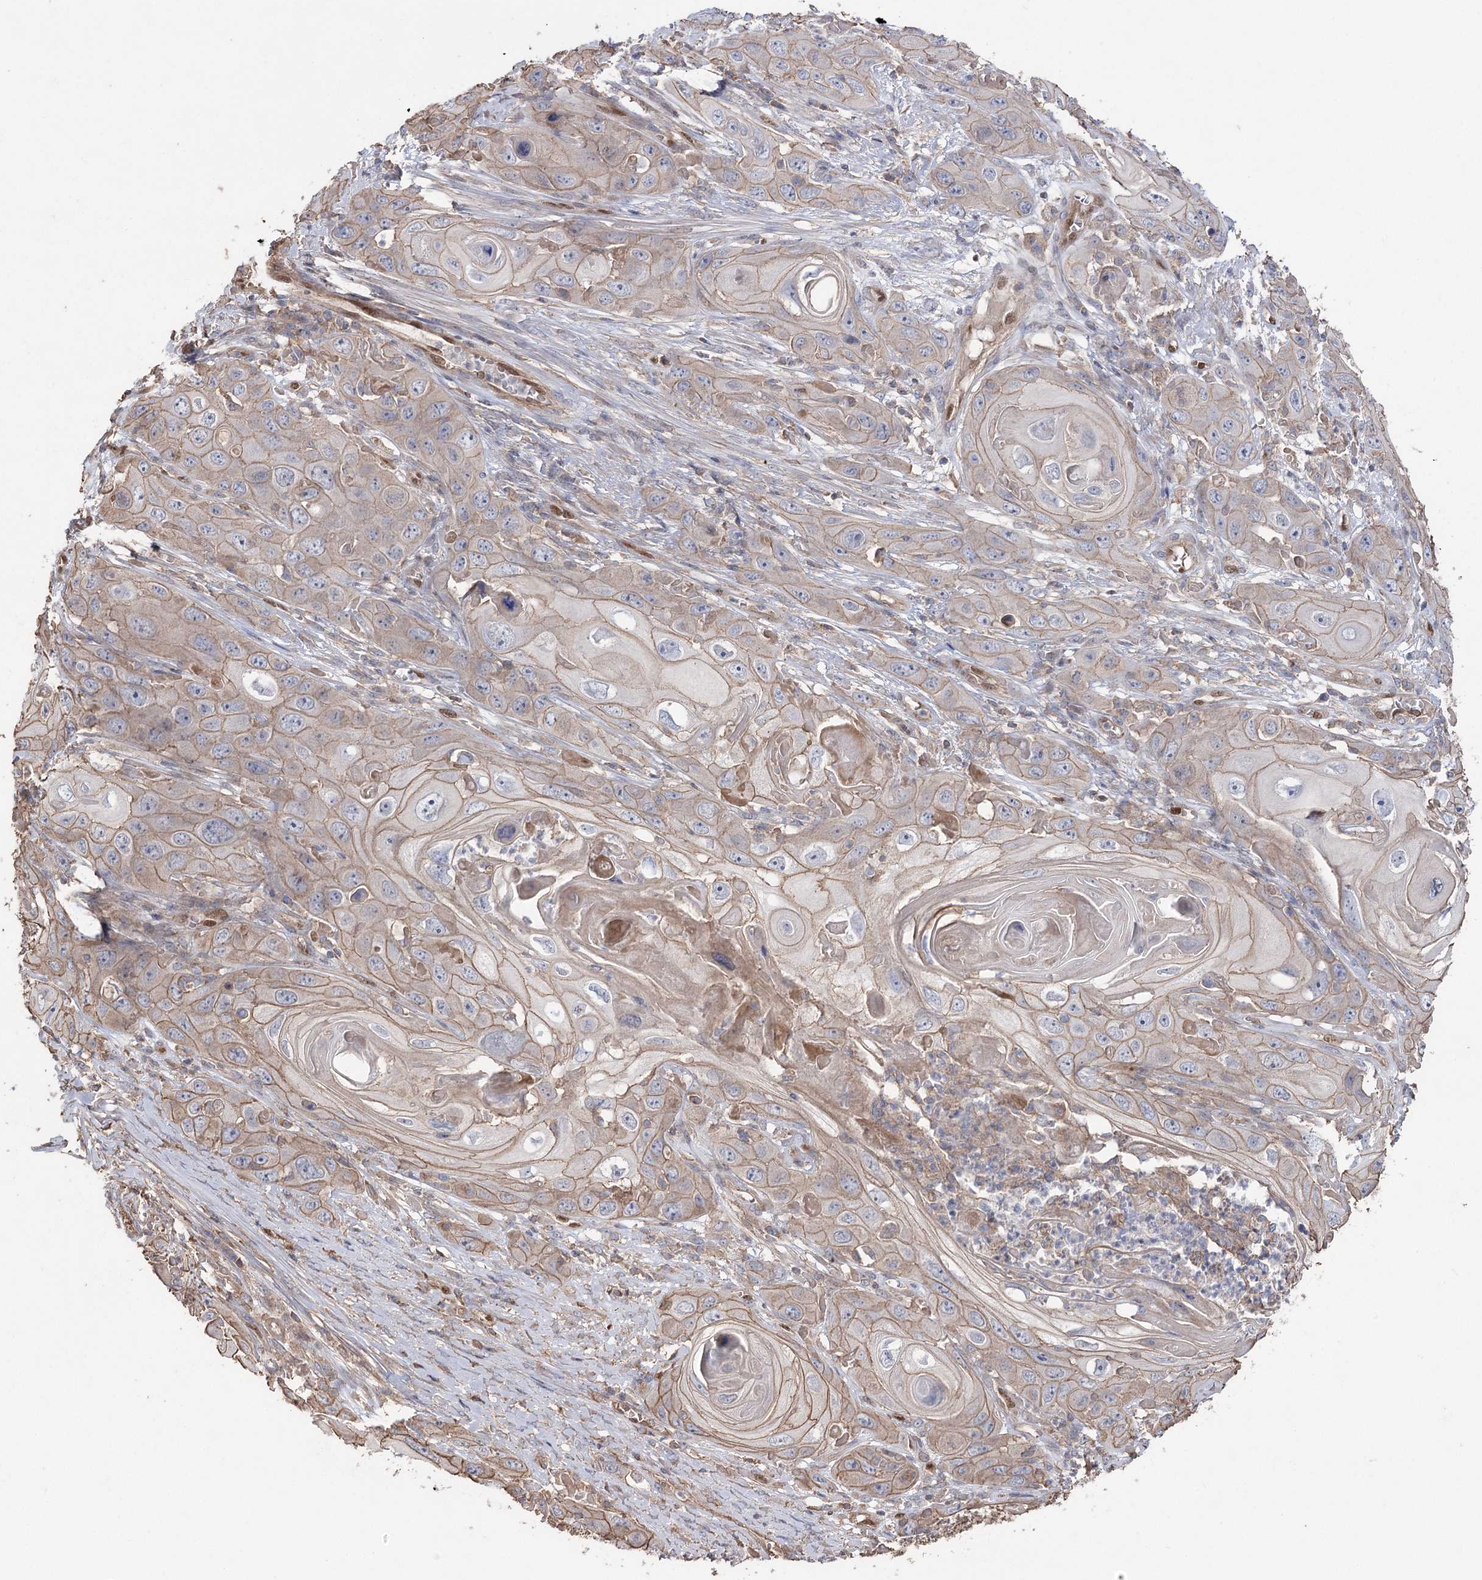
{"staining": {"intensity": "weak", "quantity": ">75%", "location": "cytoplasmic/membranous"}, "tissue": "skin cancer", "cell_type": "Tumor cells", "image_type": "cancer", "snomed": [{"axis": "morphology", "description": "Squamous cell carcinoma, NOS"}, {"axis": "topography", "description": "Skin"}], "caption": "Protein staining exhibits weak cytoplasmic/membranous positivity in about >75% of tumor cells in skin cancer.", "gene": "FAM13B", "patient": {"sex": "male", "age": 55}}